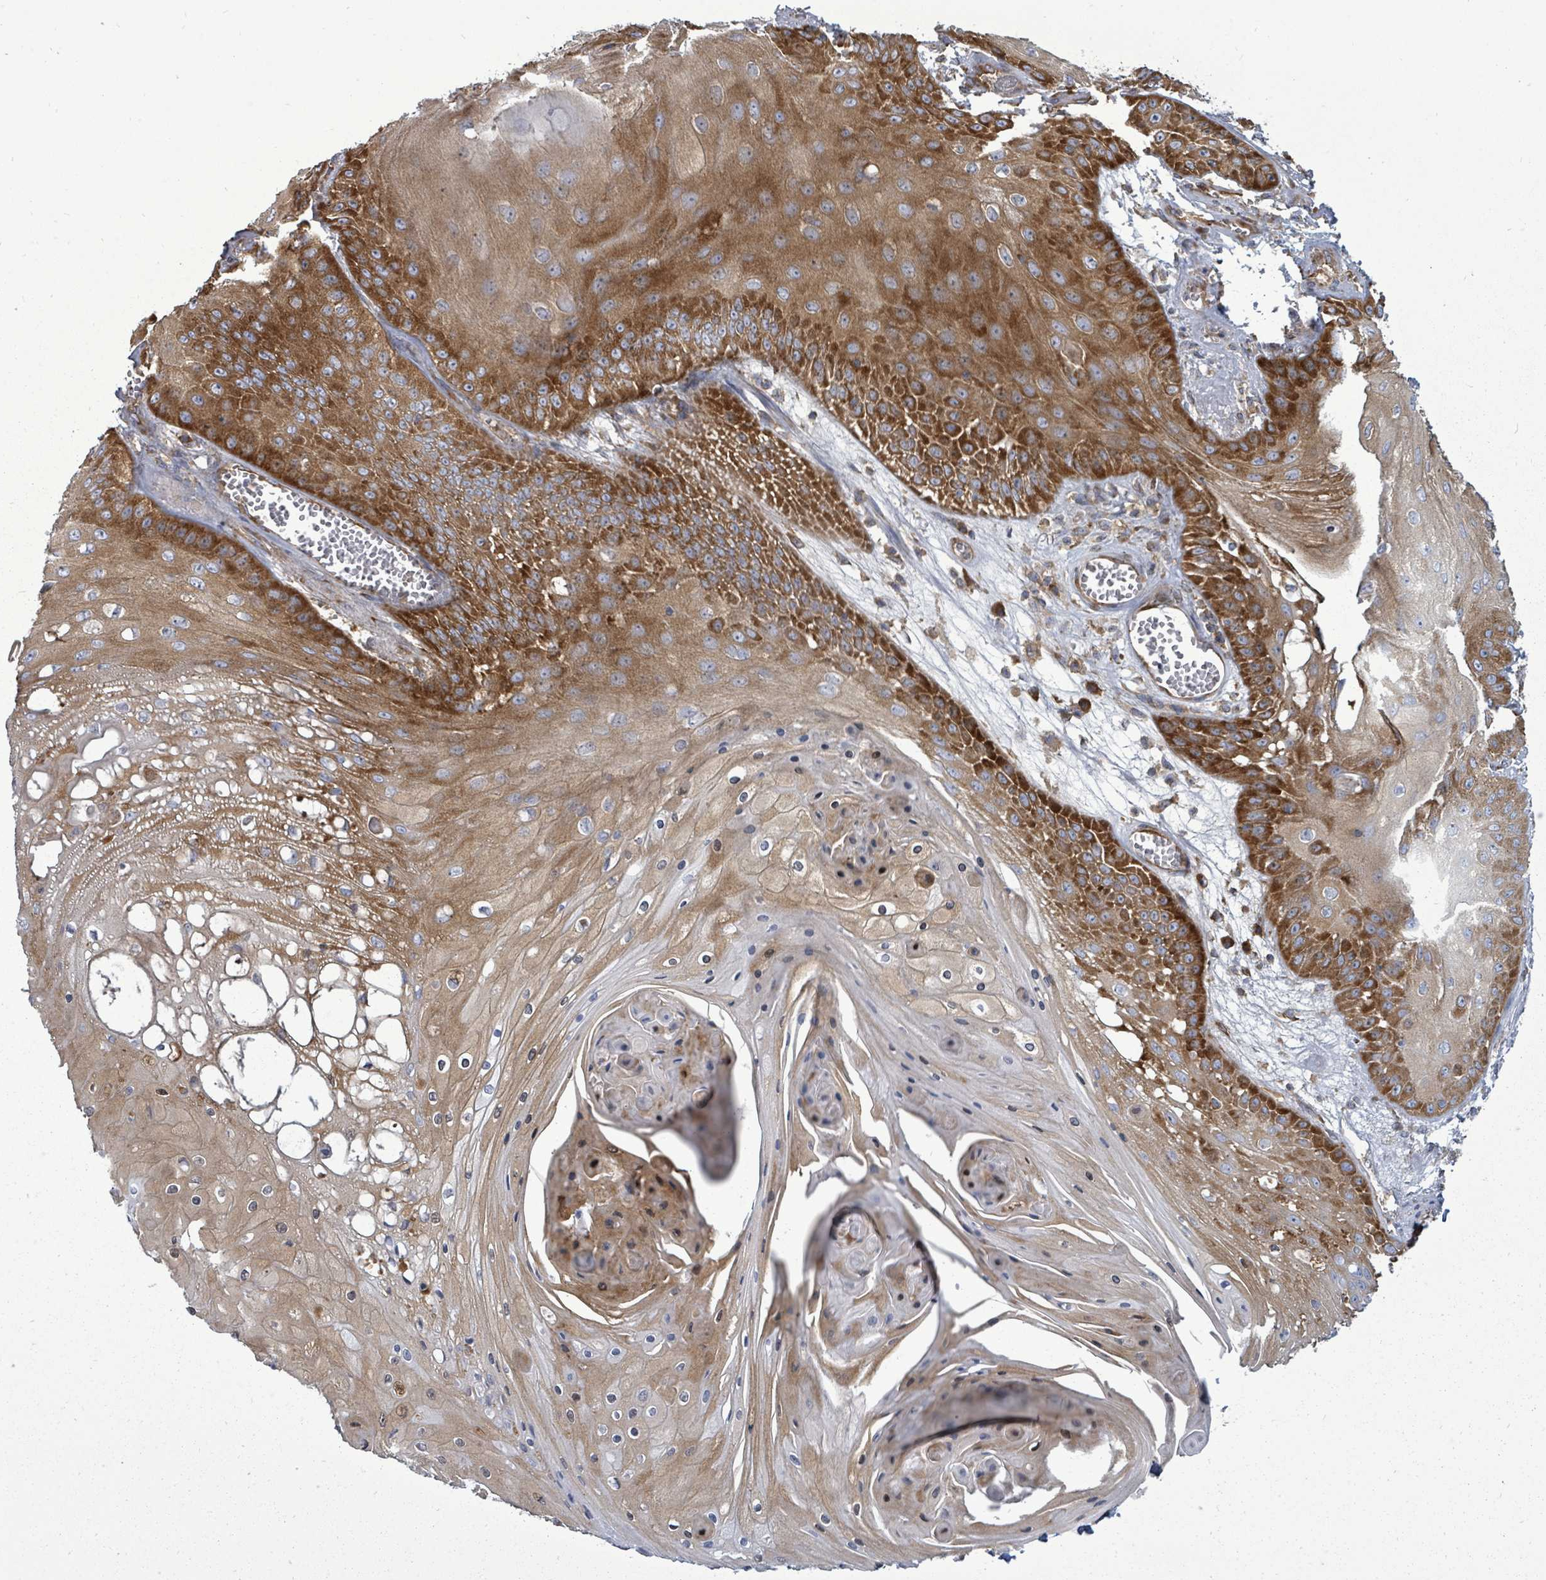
{"staining": {"intensity": "strong", "quantity": "25%-75%", "location": "cytoplasmic/membranous"}, "tissue": "skin cancer", "cell_type": "Tumor cells", "image_type": "cancer", "snomed": [{"axis": "morphology", "description": "Squamous cell carcinoma, NOS"}, {"axis": "topography", "description": "Skin"}], "caption": "This image demonstrates immunohistochemistry (IHC) staining of human skin cancer, with high strong cytoplasmic/membranous positivity in about 25%-75% of tumor cells.", "gene": "EIF3C", "patient": {"sex": "male", "age": 70}}